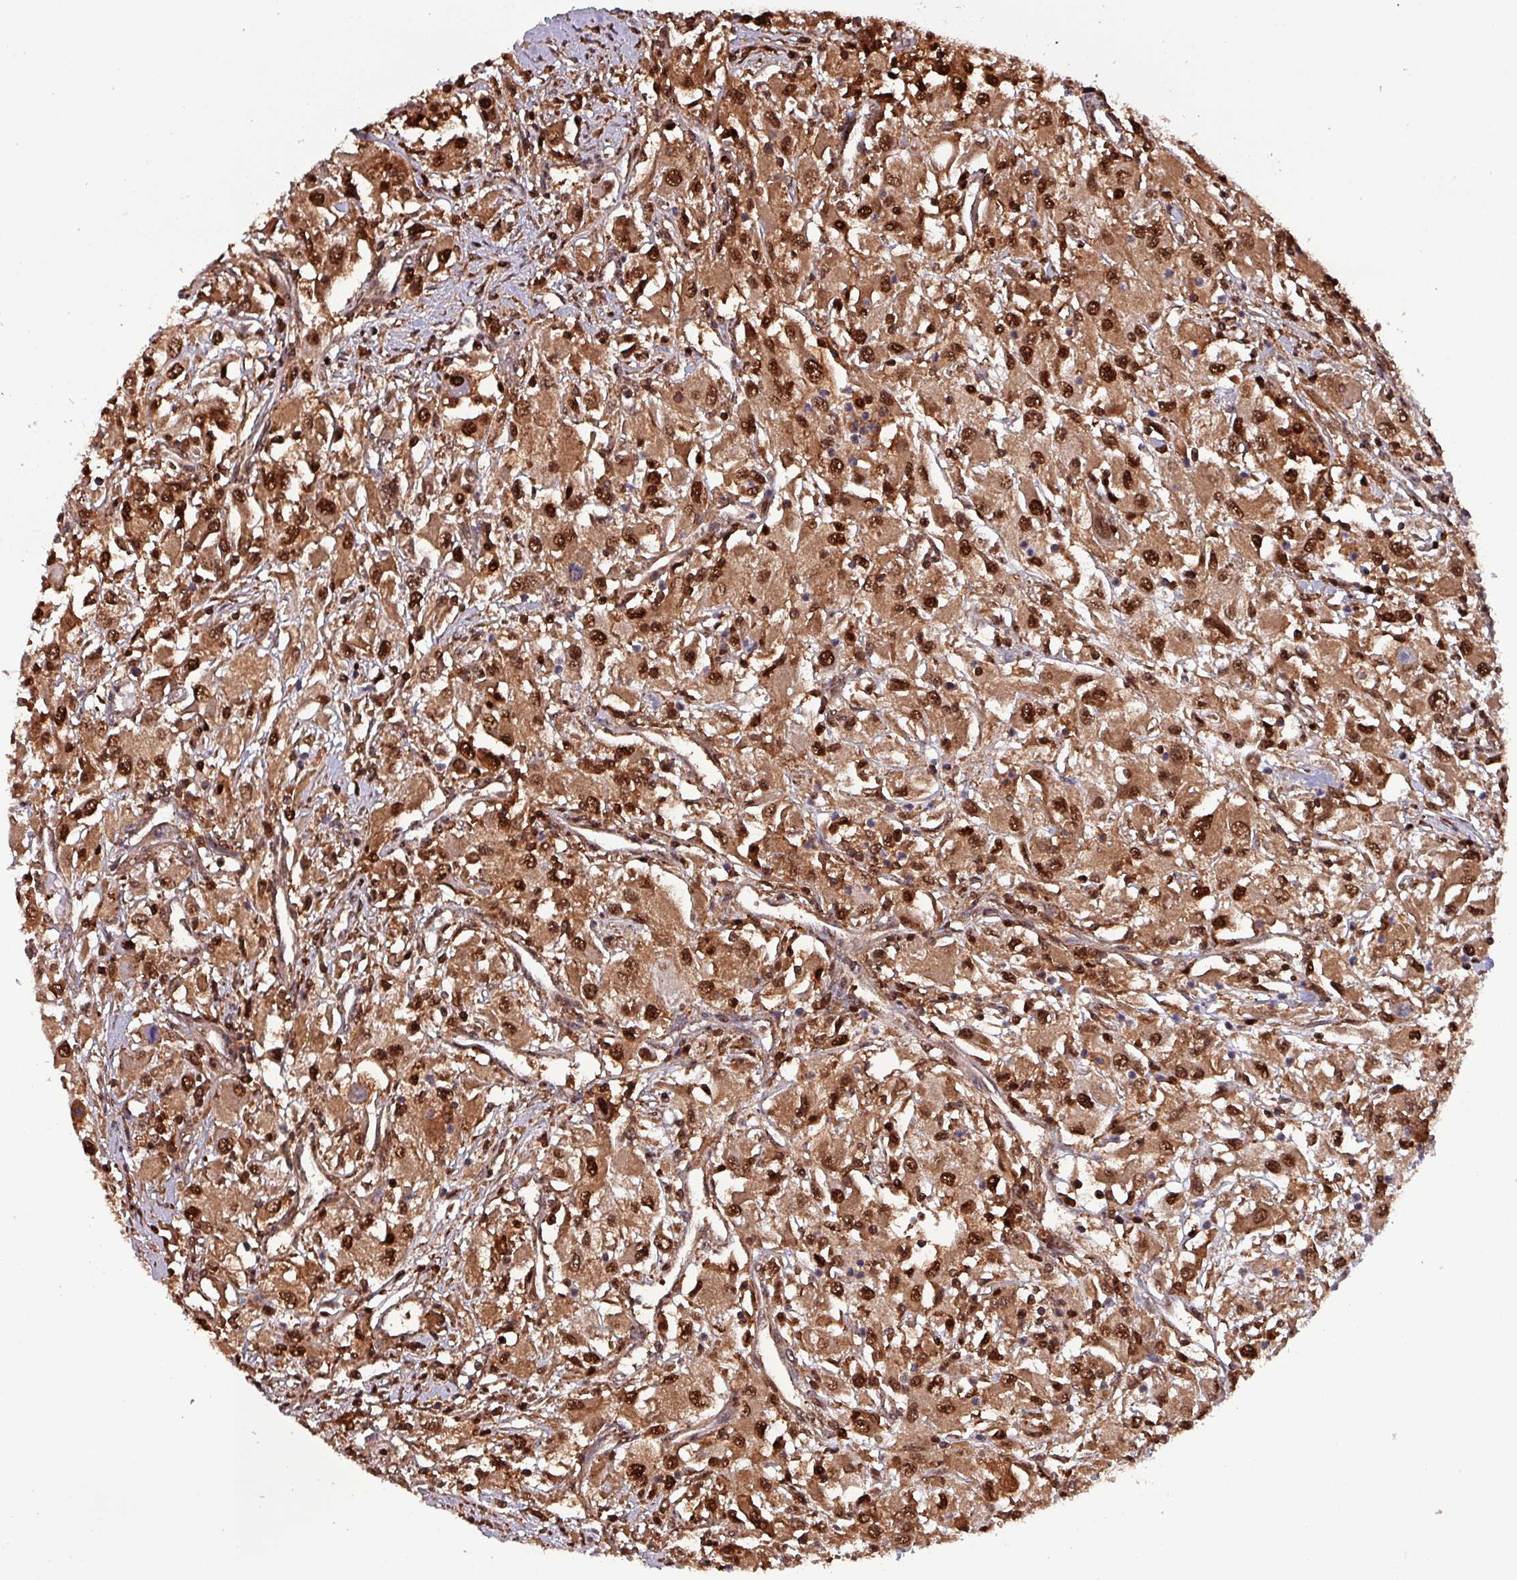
{"staining": {"intensity": "strong", "quantity": ">75%", "location": "cytoplasmic/membranous,nuclear"}, "tissue": "renal cancer", "cell_type": "Tumor cells", "image_type": "cancer", "snomed": [{"axis": "morphology", "description": "Adenocarcinoma, NOS"}, {"axis": "topography", "description": "Kidney"}], "caption": "Renal adenocarcinoma tissue shows strong cytoplasmic/membranous and nuclear positivity in about >75% of tumor cells, visualized by immunohistochemistry.", "gene": "PSMB8", "patient": {"sex": "female", "age": 67}}